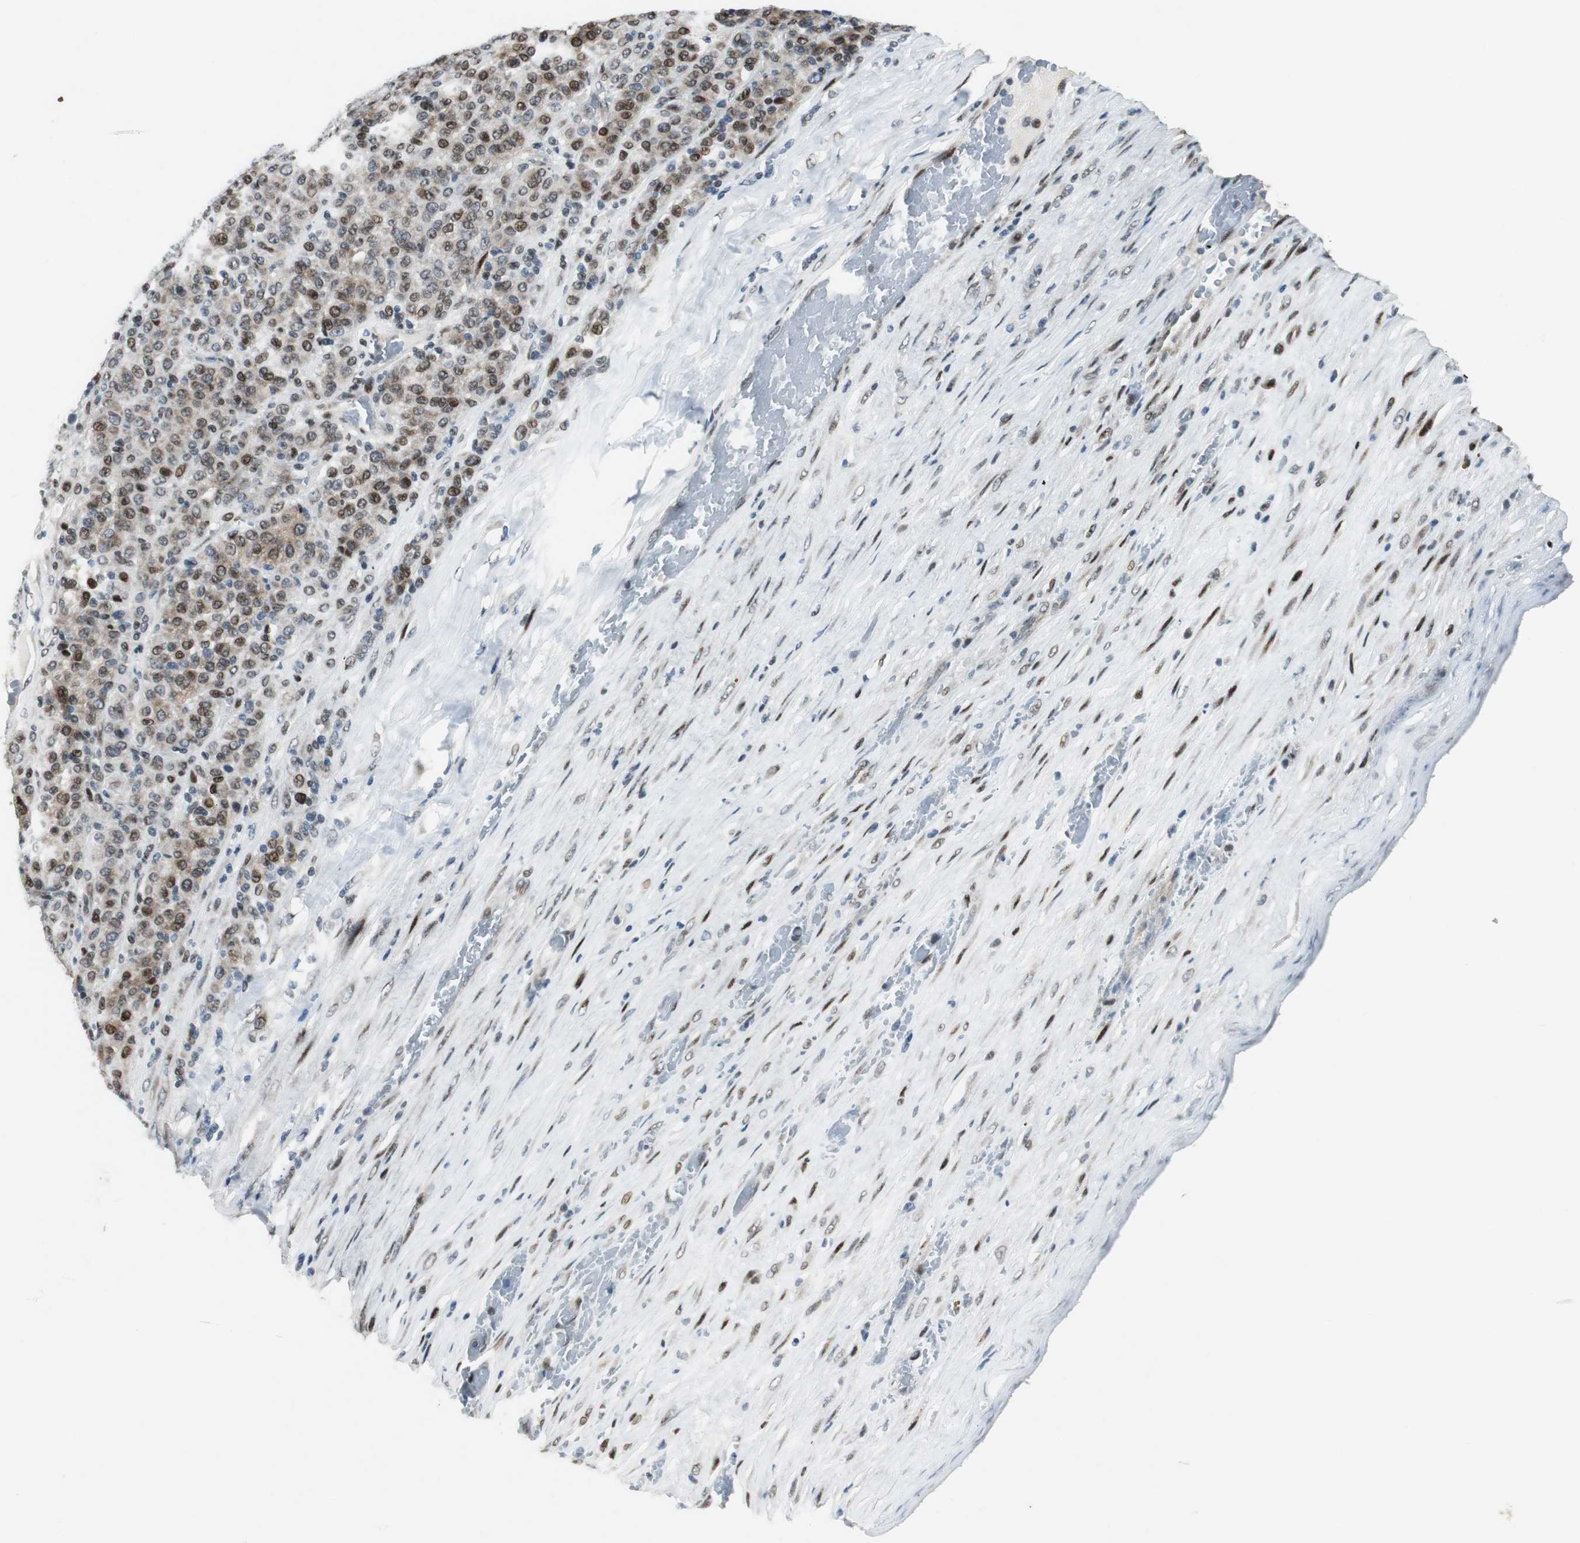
{"staining": {"intensity": "moderate", "quantity": "25%-75%", "location": "nuclear"}, "tissue": "melanoma", "cell_type": "Tumor cells", "image_type": "cancer", "snomed": [{"axis": "morphology", "description": "Malignant melanoma, Metastatic site"}, {"axis": "topography", "description": "Pancreas"}], "caption": "A brown stain shows moderate nuclear staining of a protein in human melanoma tumor cells.", "gene": "AJUBA", "patient": {"sex": "female", "age": 30}}